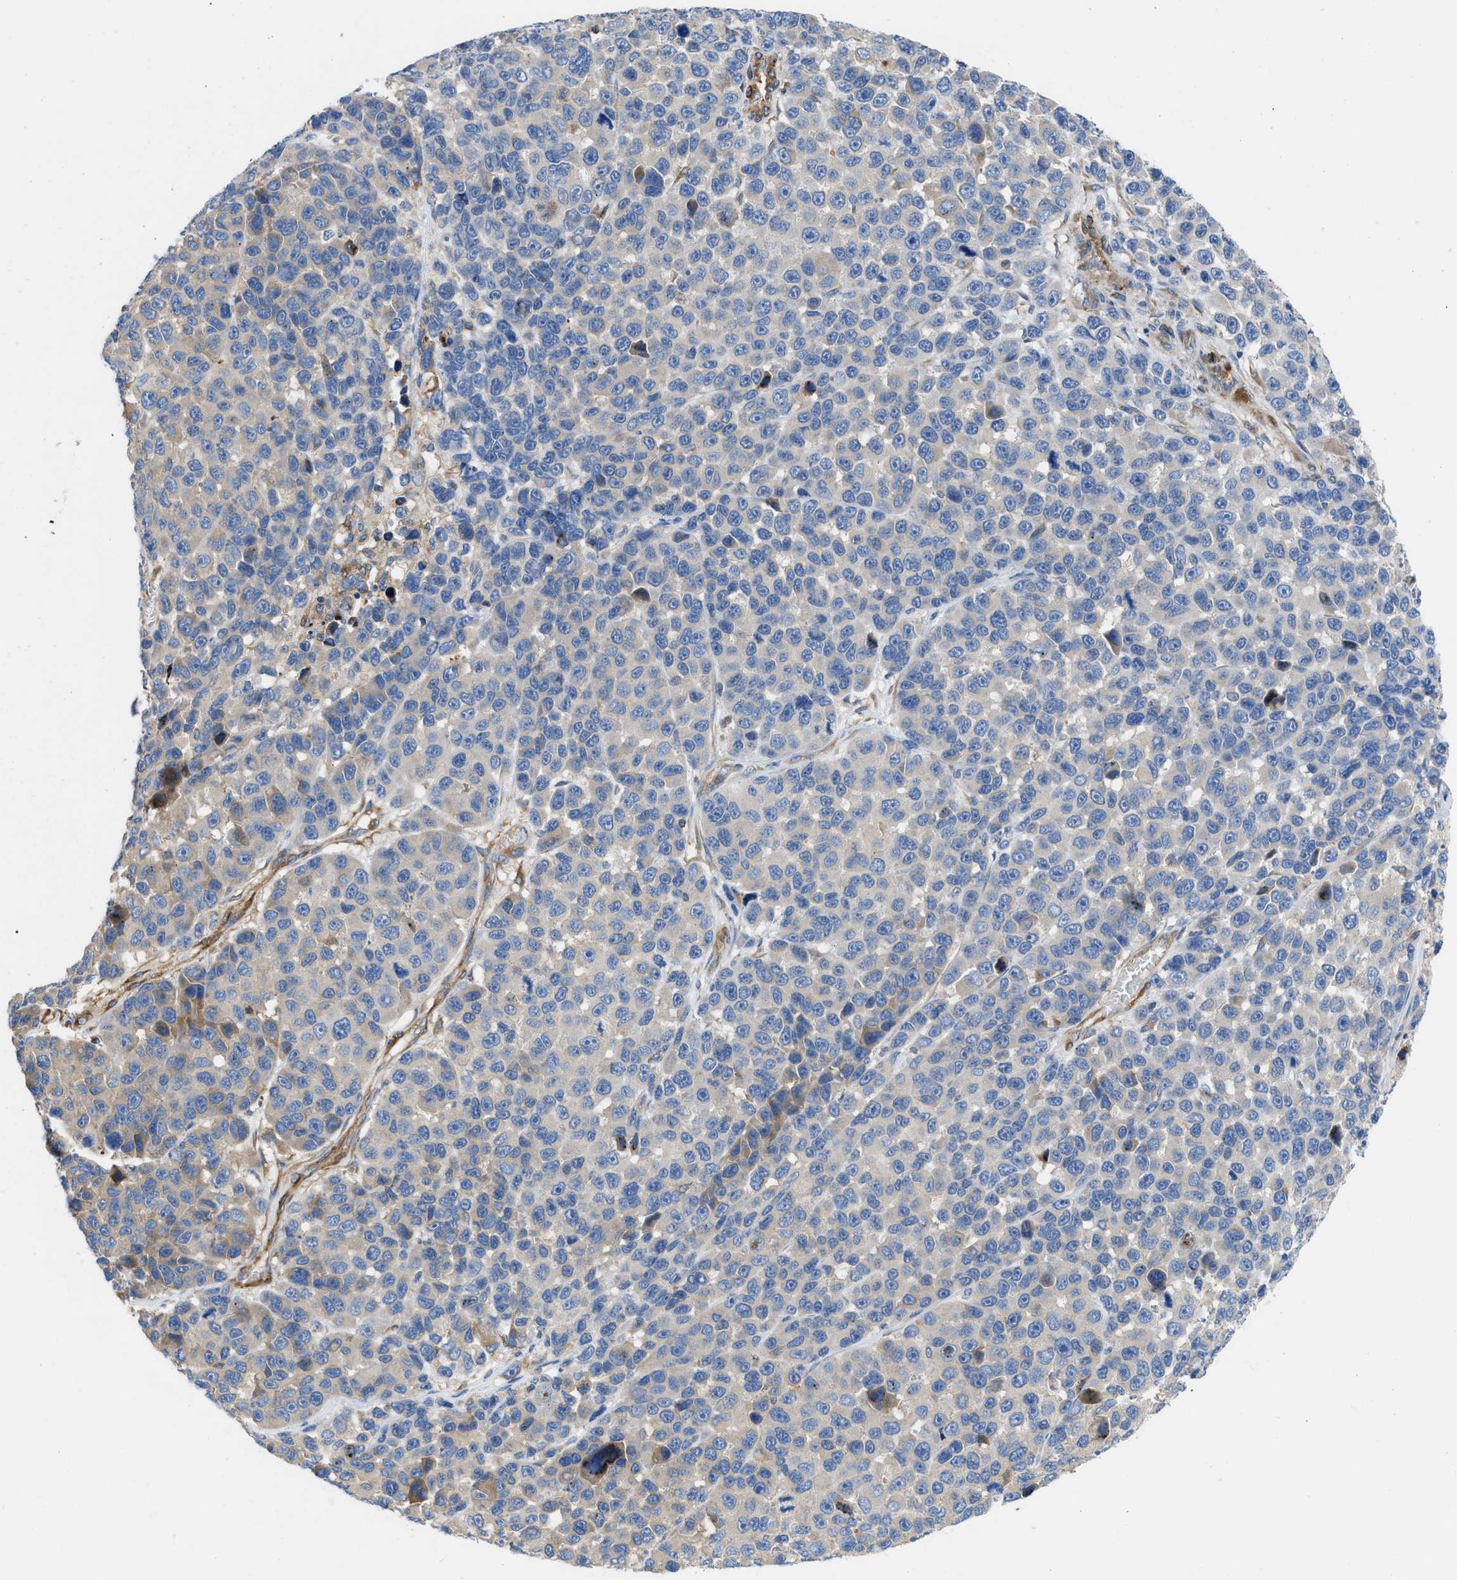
{"staining": {"intensity": "negative", "quantity": "none", "location": "none"}, "tissue": "melanoma", "cell_type": "Tumor cells", "image_type": "cancer", "snomed": [{"axis": "morphology", "description": "Malignant melanoma, NOS"}, {"axis": "topography", "description": "Skin"}], "caption": "Immunohistochemistry (IHC) micrograph of human malignant melanoma stained for a protein (brown), which demonstrates no staining in tumor cells. The staining was performed using DAB to visualize the protein expression in brown, while the nuclei were stained in blue with hematoxylin (Magnification: 20x).", "gene": "CHKB", "patient": {"sex": "male", "age": 53}}